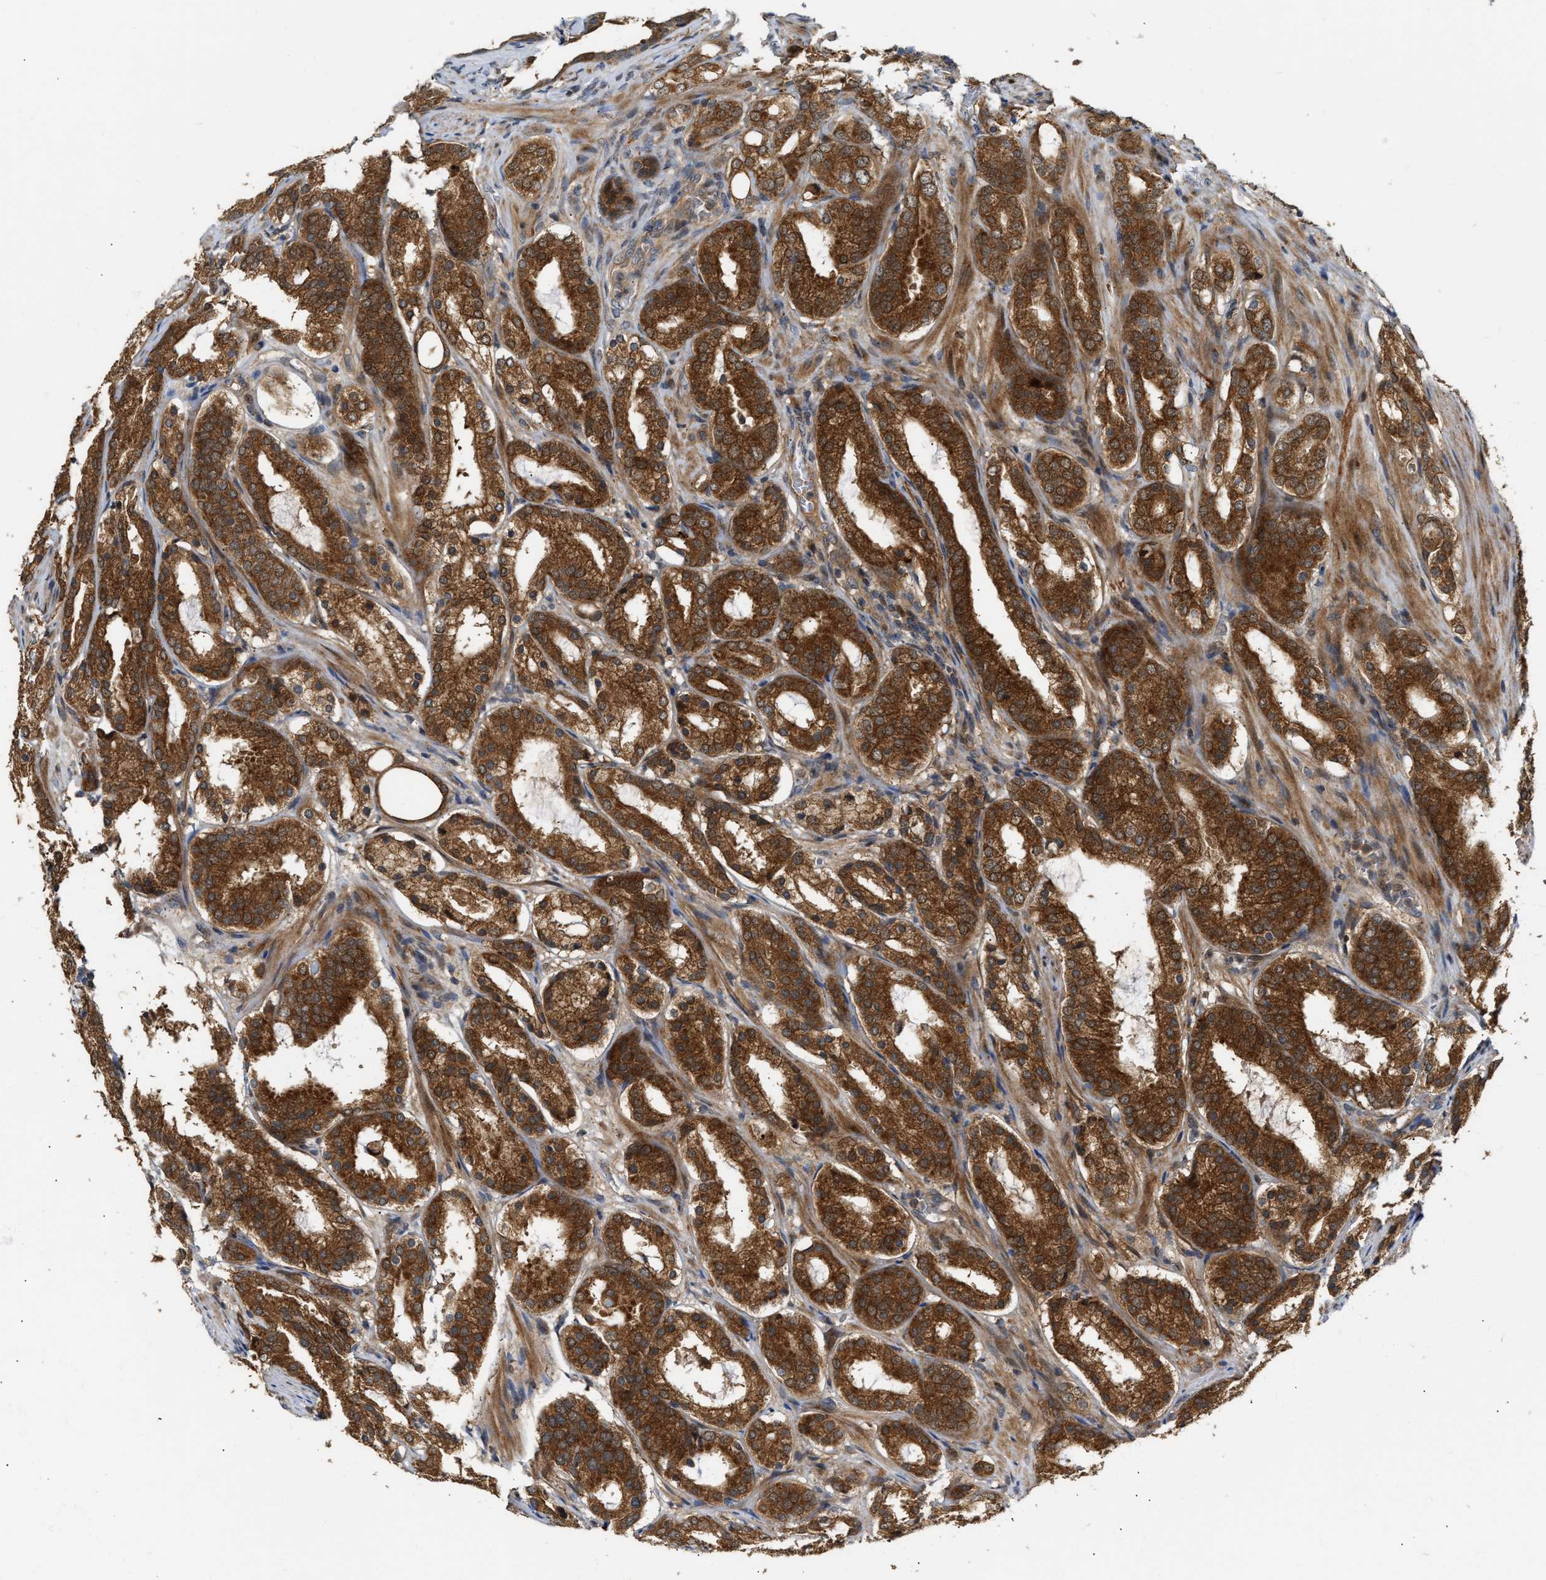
{"staining": {"intensity": "strong", "quantity": ">75%", "location": "cytoplasmic/membranous"}, "tissue": "prostate cancer", "cell_type": "Tumor cells", "image_type": "cancer", "snomed": [{"axis": "morphology", "description": "Adenocarcinoma, Low grade"}, {"axis": "topography", "description": "Prostate"}], "caption": "Immunohistochemistry (IHC) micrograph of prostate adenocarcinoma (low-grade) stained for a protein (brown), which demonstrates high levels of strong cytoplasmic/membranous positivity in approximately >75% of tumor cells.", "gene": "EXTL2", "patient": {"sex": "male", "age": 69}}